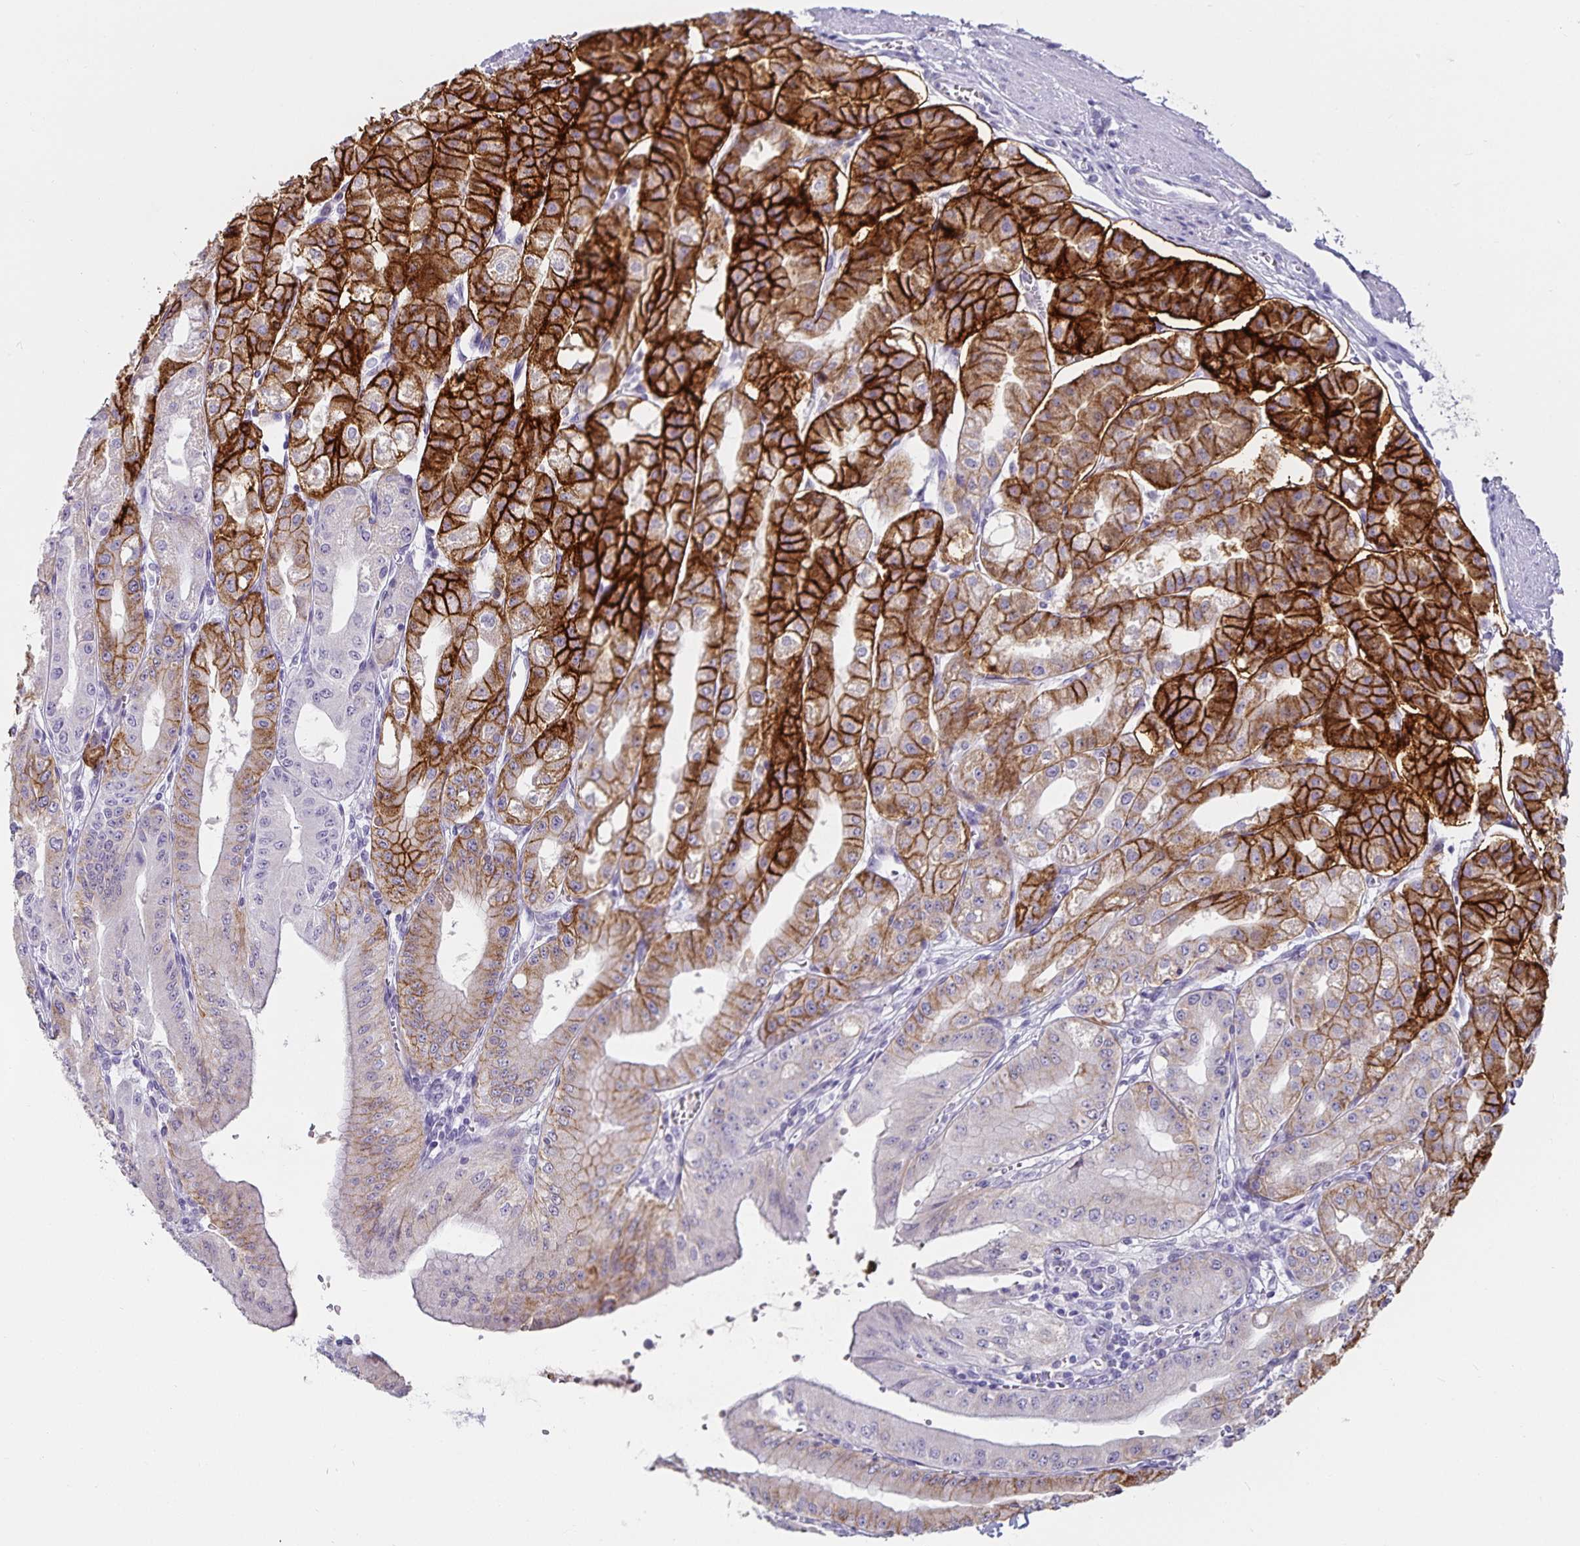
{"staining": {"intensity": "strong", "quantity": "25%-75%", "location": "cytoplasmic/membranous"}, "tissue": "stomach", "cell_type": "Glandular cells", "image_type": "normal", "snomed": [{"axis": "morphology", "description": "Normal tissue, NOS"}, {"axis": "topography", "description": "Stomach, lower"}], "caption": "Immunohistochemistry (DAB (3,3'-diaminobenzidine)) staining of unremarkable human stomach exhibits strong cytoplasmic/membranous protein expression in about 25%-75% of glandular cells.", "gene": "CA12", "patient": {"sex": "male", "age": 71}}